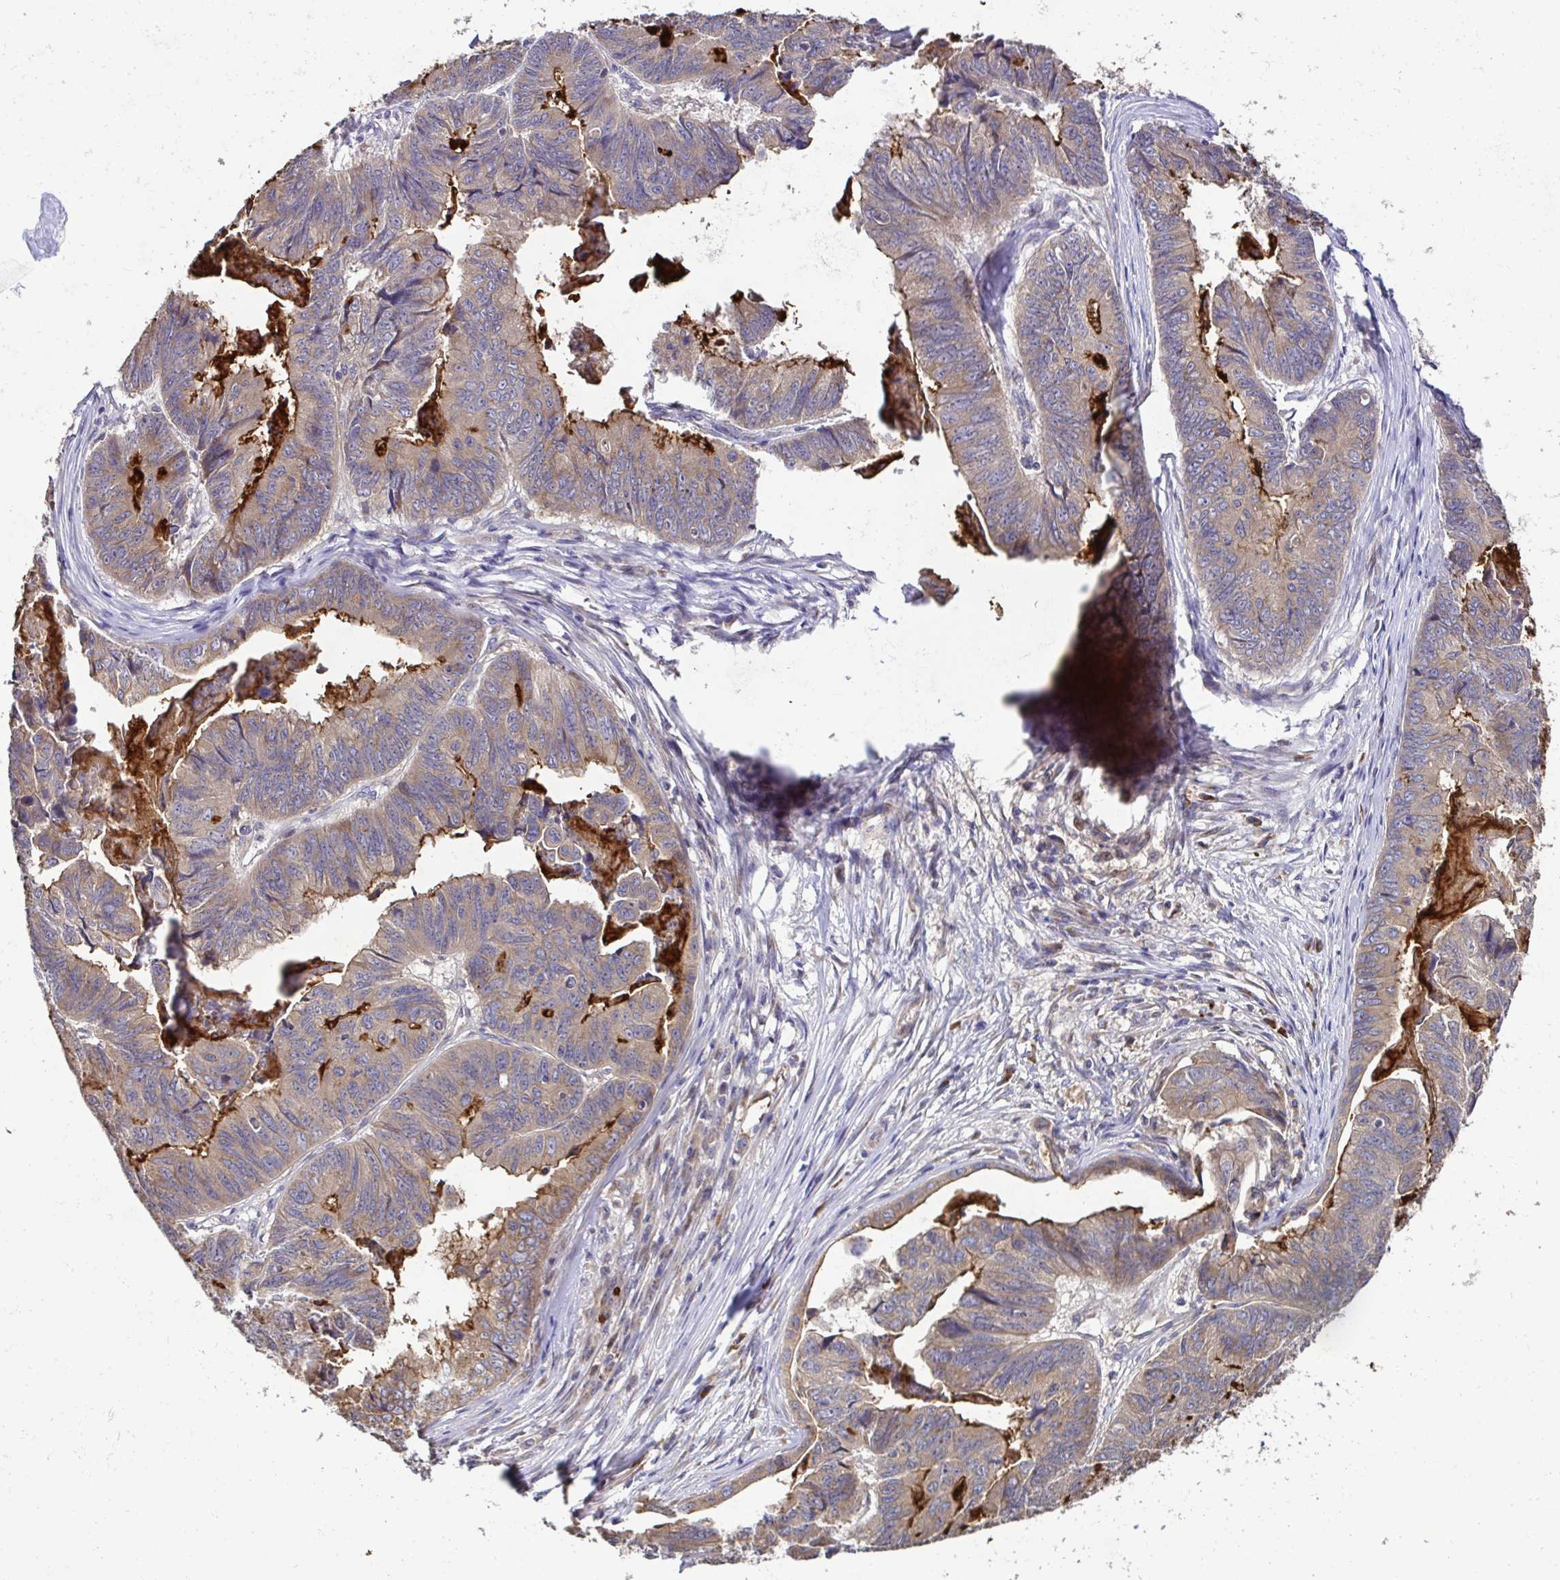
{"staining": {"intensity": "weak", "quantity": ">75%", "location": "cytoplasmic/membranous"}, "tissue": "stomach cancer", "cell_type": "Tumor cells", "image_type": "cancer", "snomed": [{"axis": "morphology", "description": "Adenocarcinoma, NOS"}, {"axis": "topography", "description": "Stomach, lower"}], "caption": "Immunohistochemistry (IHC) (DAB (3,3'-diaminobenzidine)) staining of adenocarcinoma (stomach) reveals weak cytoplasmic/membranous protein staining in about >75% of tumor cells. The protein is stained brown, and the nuclei are stained in blue (DAB IHC with brightfield microscopy, high magnification).", "gene": "ELP1", "patient": {"sex": "male", "age": 77}}